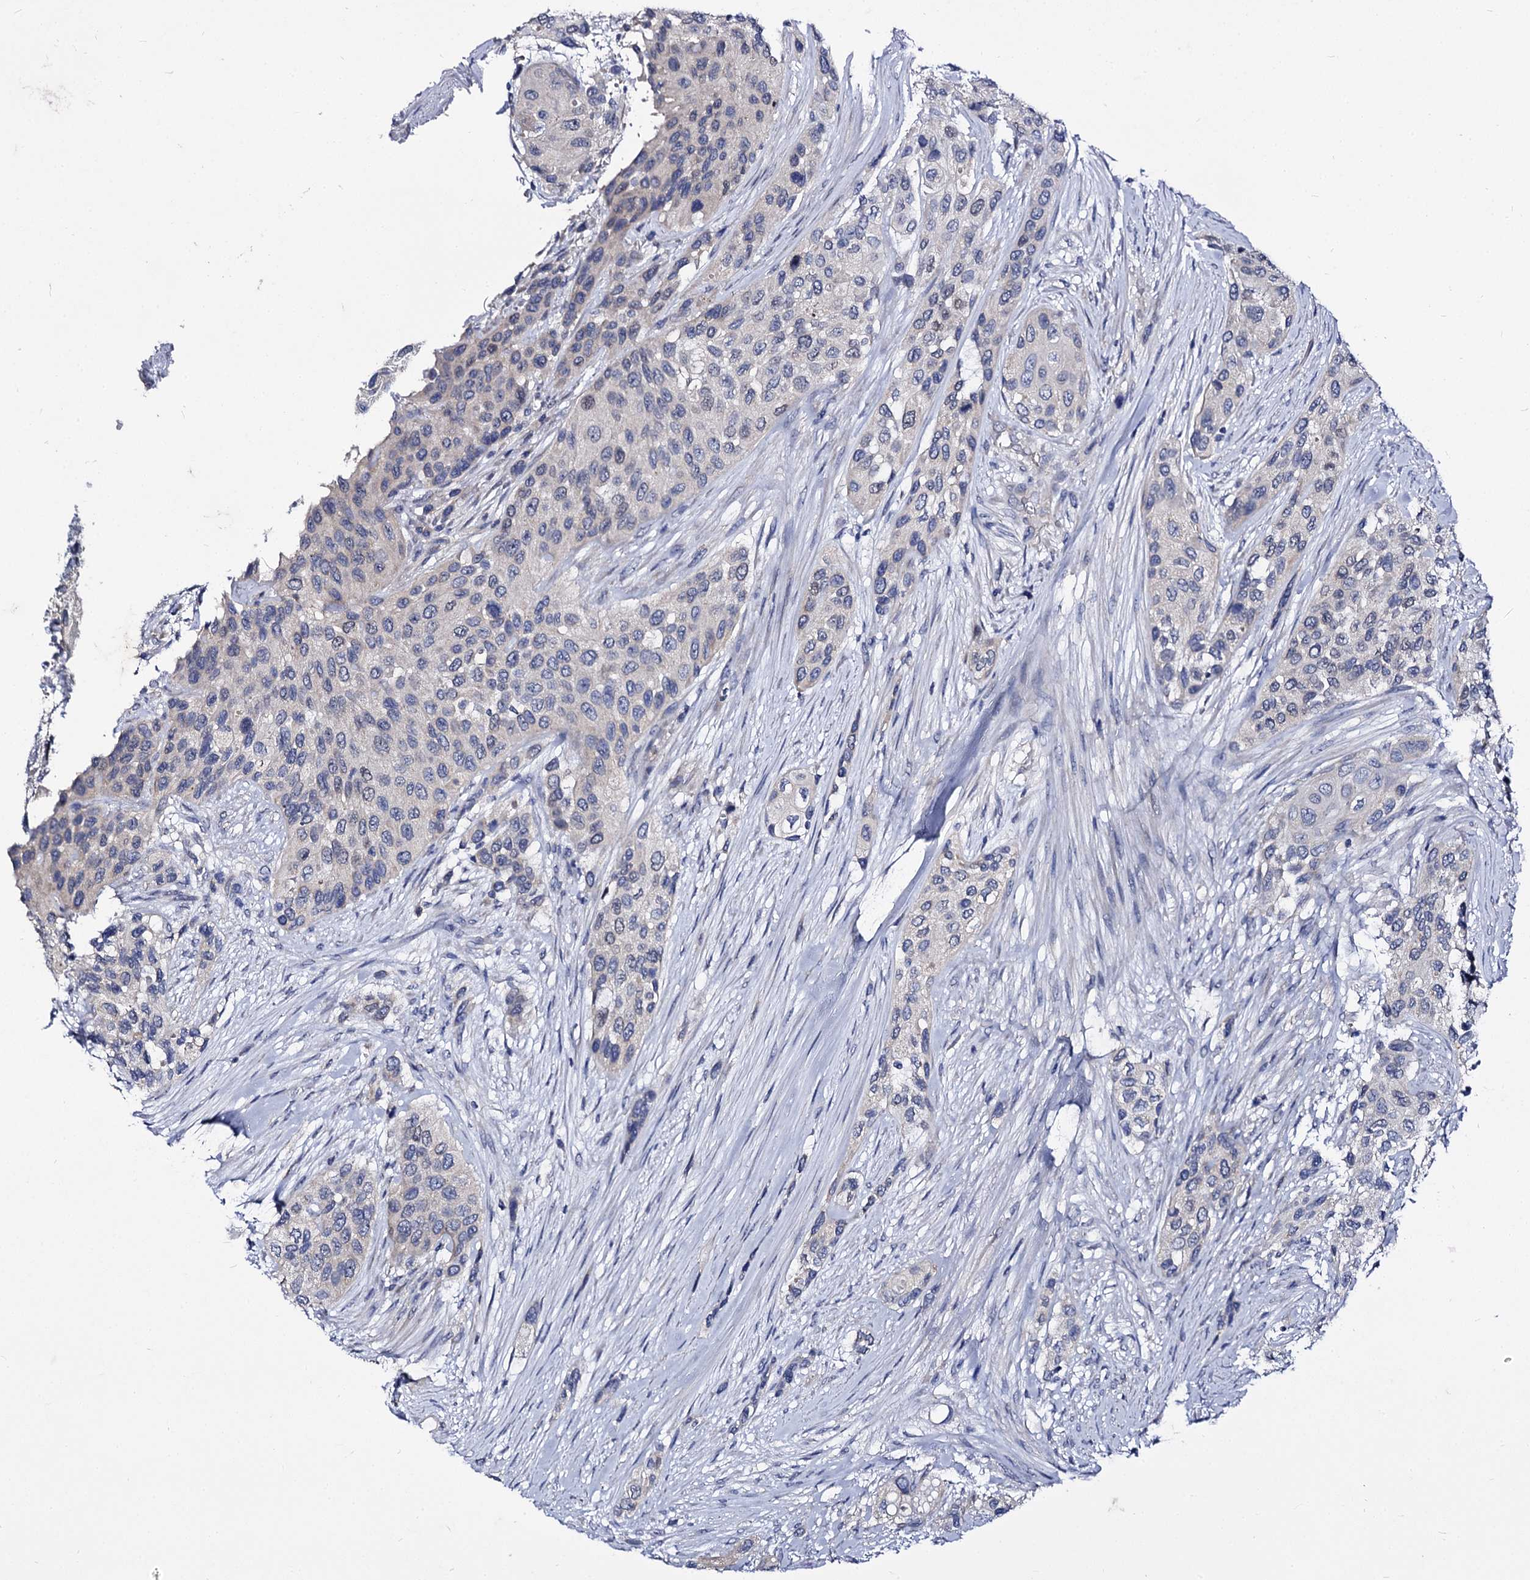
{"staining": {"intensity": "negative", "quantity": "none", "location": "none"}, "tissue": "urothelial cancer", "cell_type": "Tumor cells", "image_type": "cancer", "snomed": [{"axis": "morphology", "description": "Normal tissue, NOS"}, {"axis": "morphology", "description": "Urothelial carcinoma, High grade"}, {"axis": "topography", "description": "Vascular tissue"}, {"axis": "topography", "description": "Urinary bladder"}], "caption": "A histopathology image of urothelial cancer stained for a protein exhibits no brown staining in tumor cells. Nuclei are stained in blue.", "gene": "PANX2", "patient": {"sex": "female", "age": 56}}